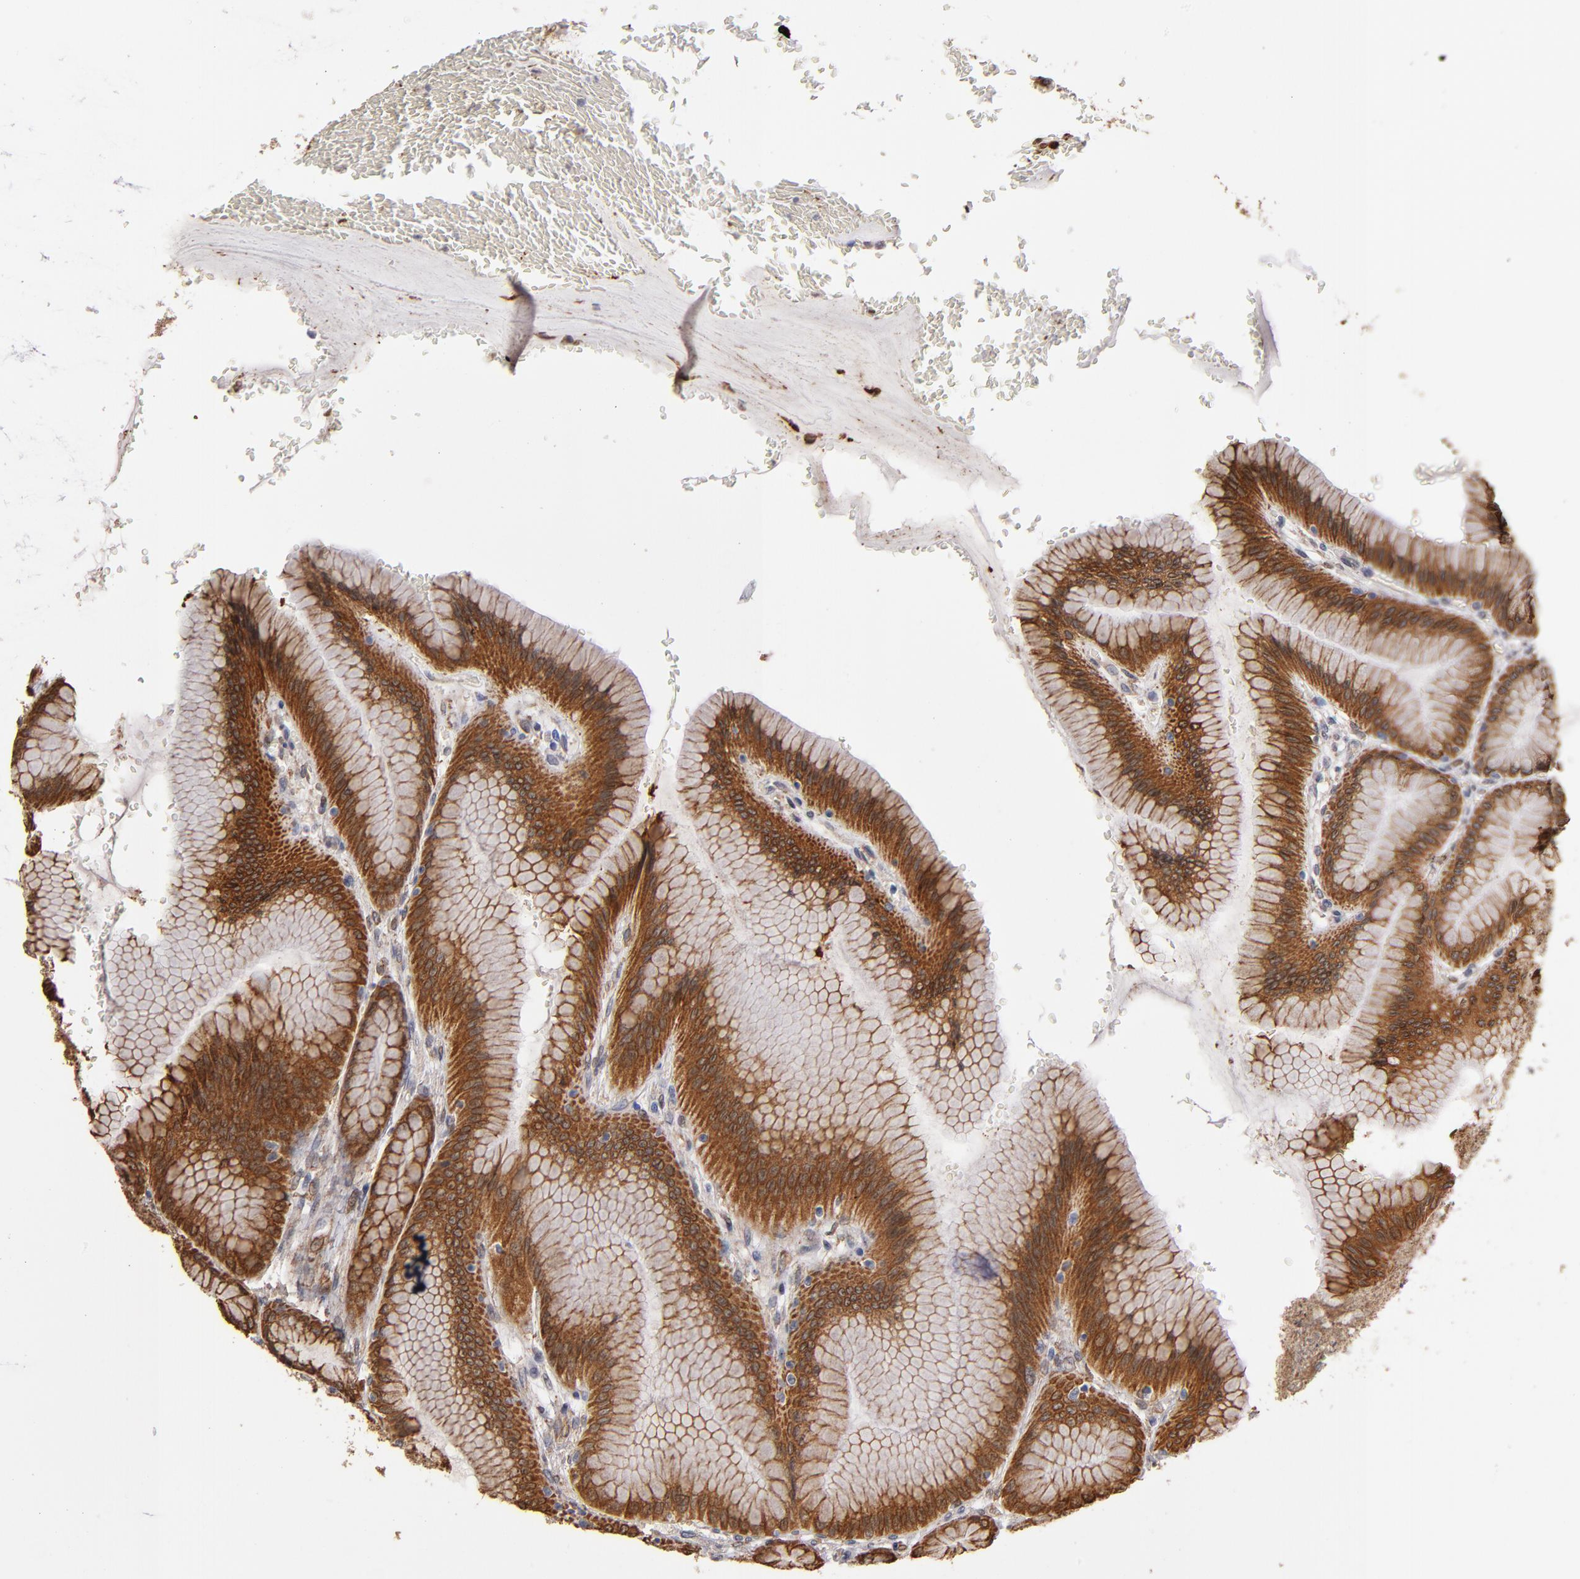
{"staining": {"intensity": "moderate", "quantity": ">75%", "location": "cytoplasmic/membranous"}, "tissue": "stomach", "cell_type": "Glandular cells", "image_type": "normal", "snomed": [{"axis": "morphology", "description": "Normal tissue, NOS"}, {"axis": "morphology", "description": "Adenocarcinoma, NOS"}, {"axis": "topography", "description": "Stomach"}, {"axis": "topography", "description": "Stomach, lower"}], "caption": "This is an image of immunohistochemistry staining of benign stomach, which shows moderate expression in the cytoplasmic/membranous of glandular cells.", "gene": "PGRMC1", "patient": {"sex": "female", "age": 65}}